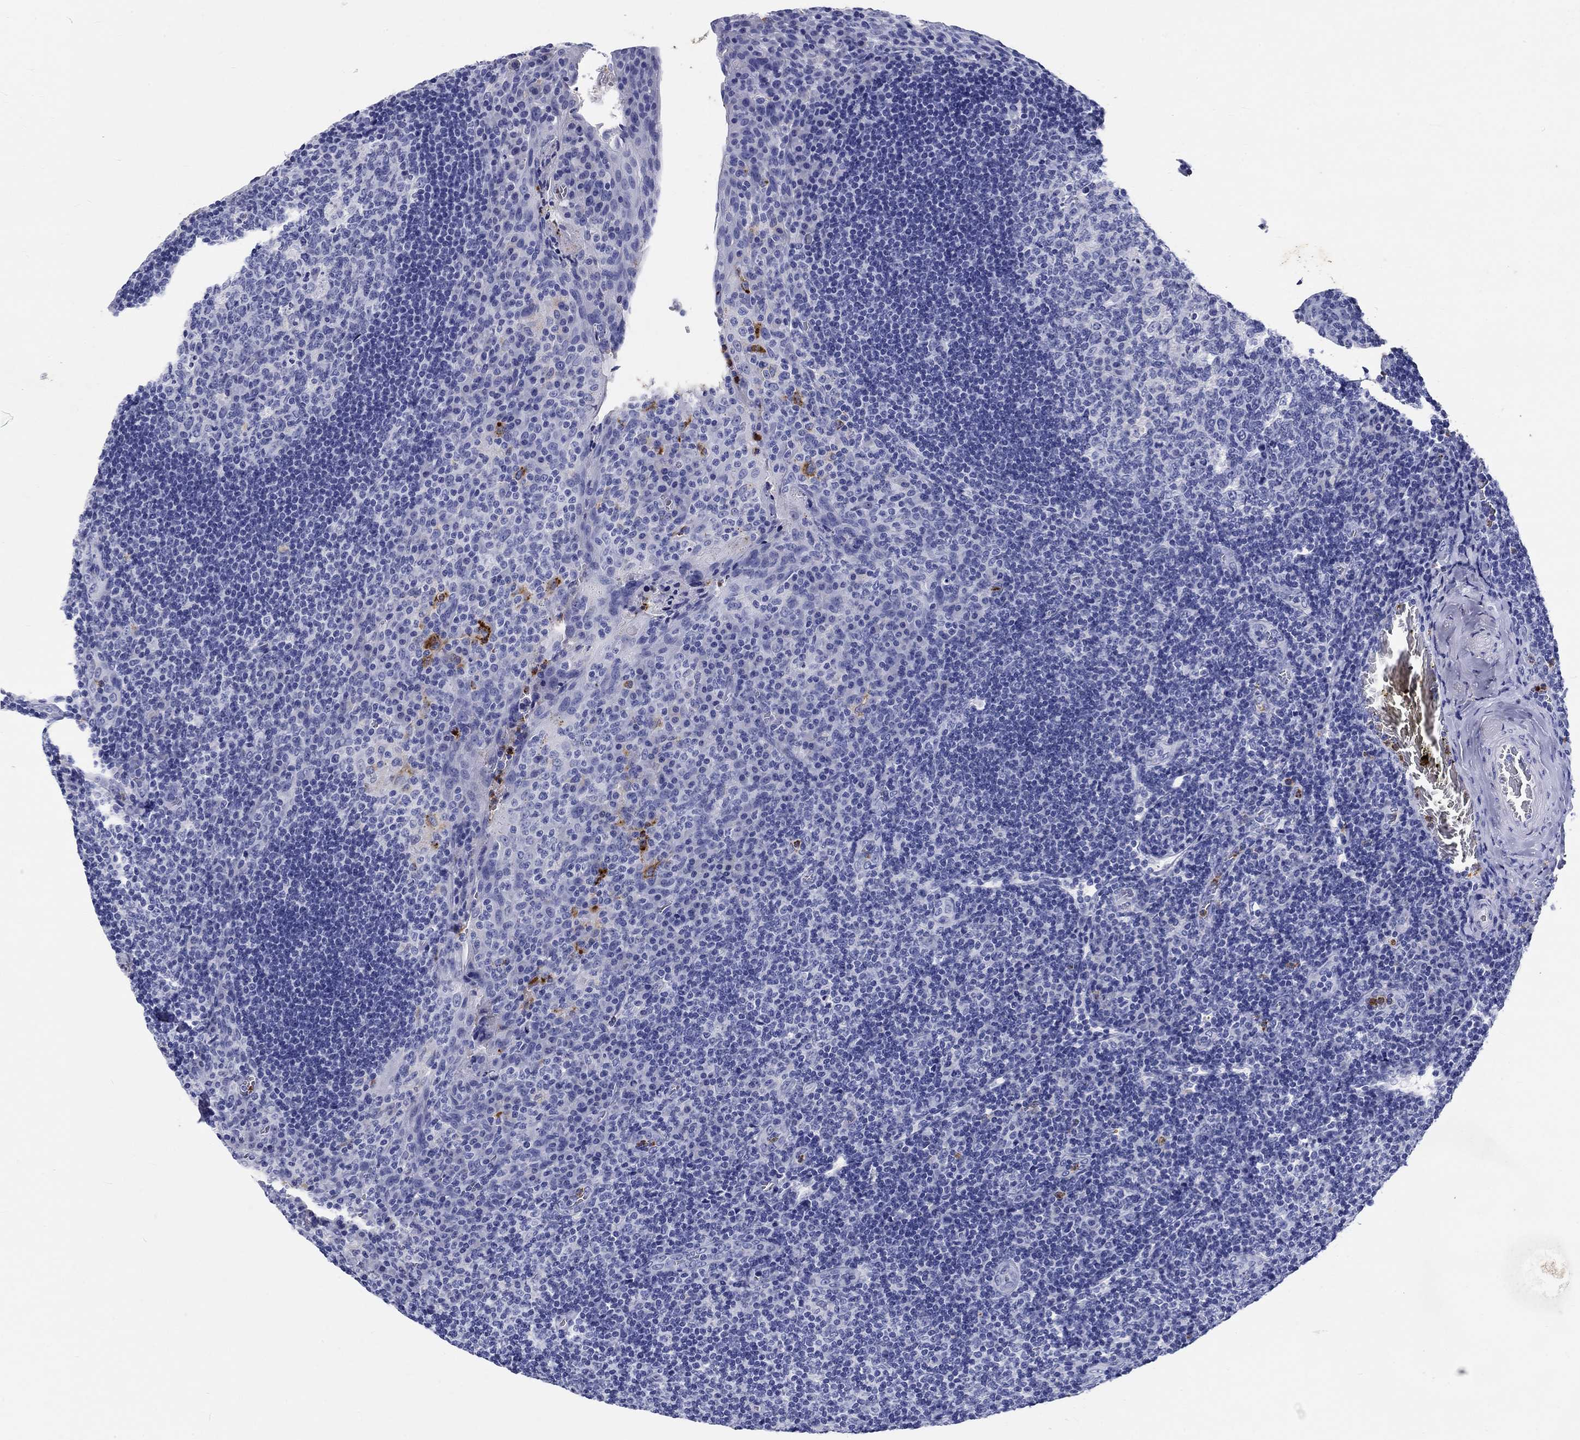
{"staining": {"intensity": "negative", "quantity": "none", "location": "none"}, "tissue": "tonsil", "cell_type": "Germinal center cells", "image_type": "normal", "snomed": [{"axis": "morphology", "description": "Normal tissue, NOS"}, {"axis": "topography", "description": "Tonsil"}], "caption": "A histopathology image of human tonsil is negative for staining in germinal center cells. (Brightfield microscopy of DAB (3,3'-diaminobenzidine) immunohistochemistry (IHC) at high magnification).", "gene": "EPX", "patient": {"sex": "male", "age": 17}}